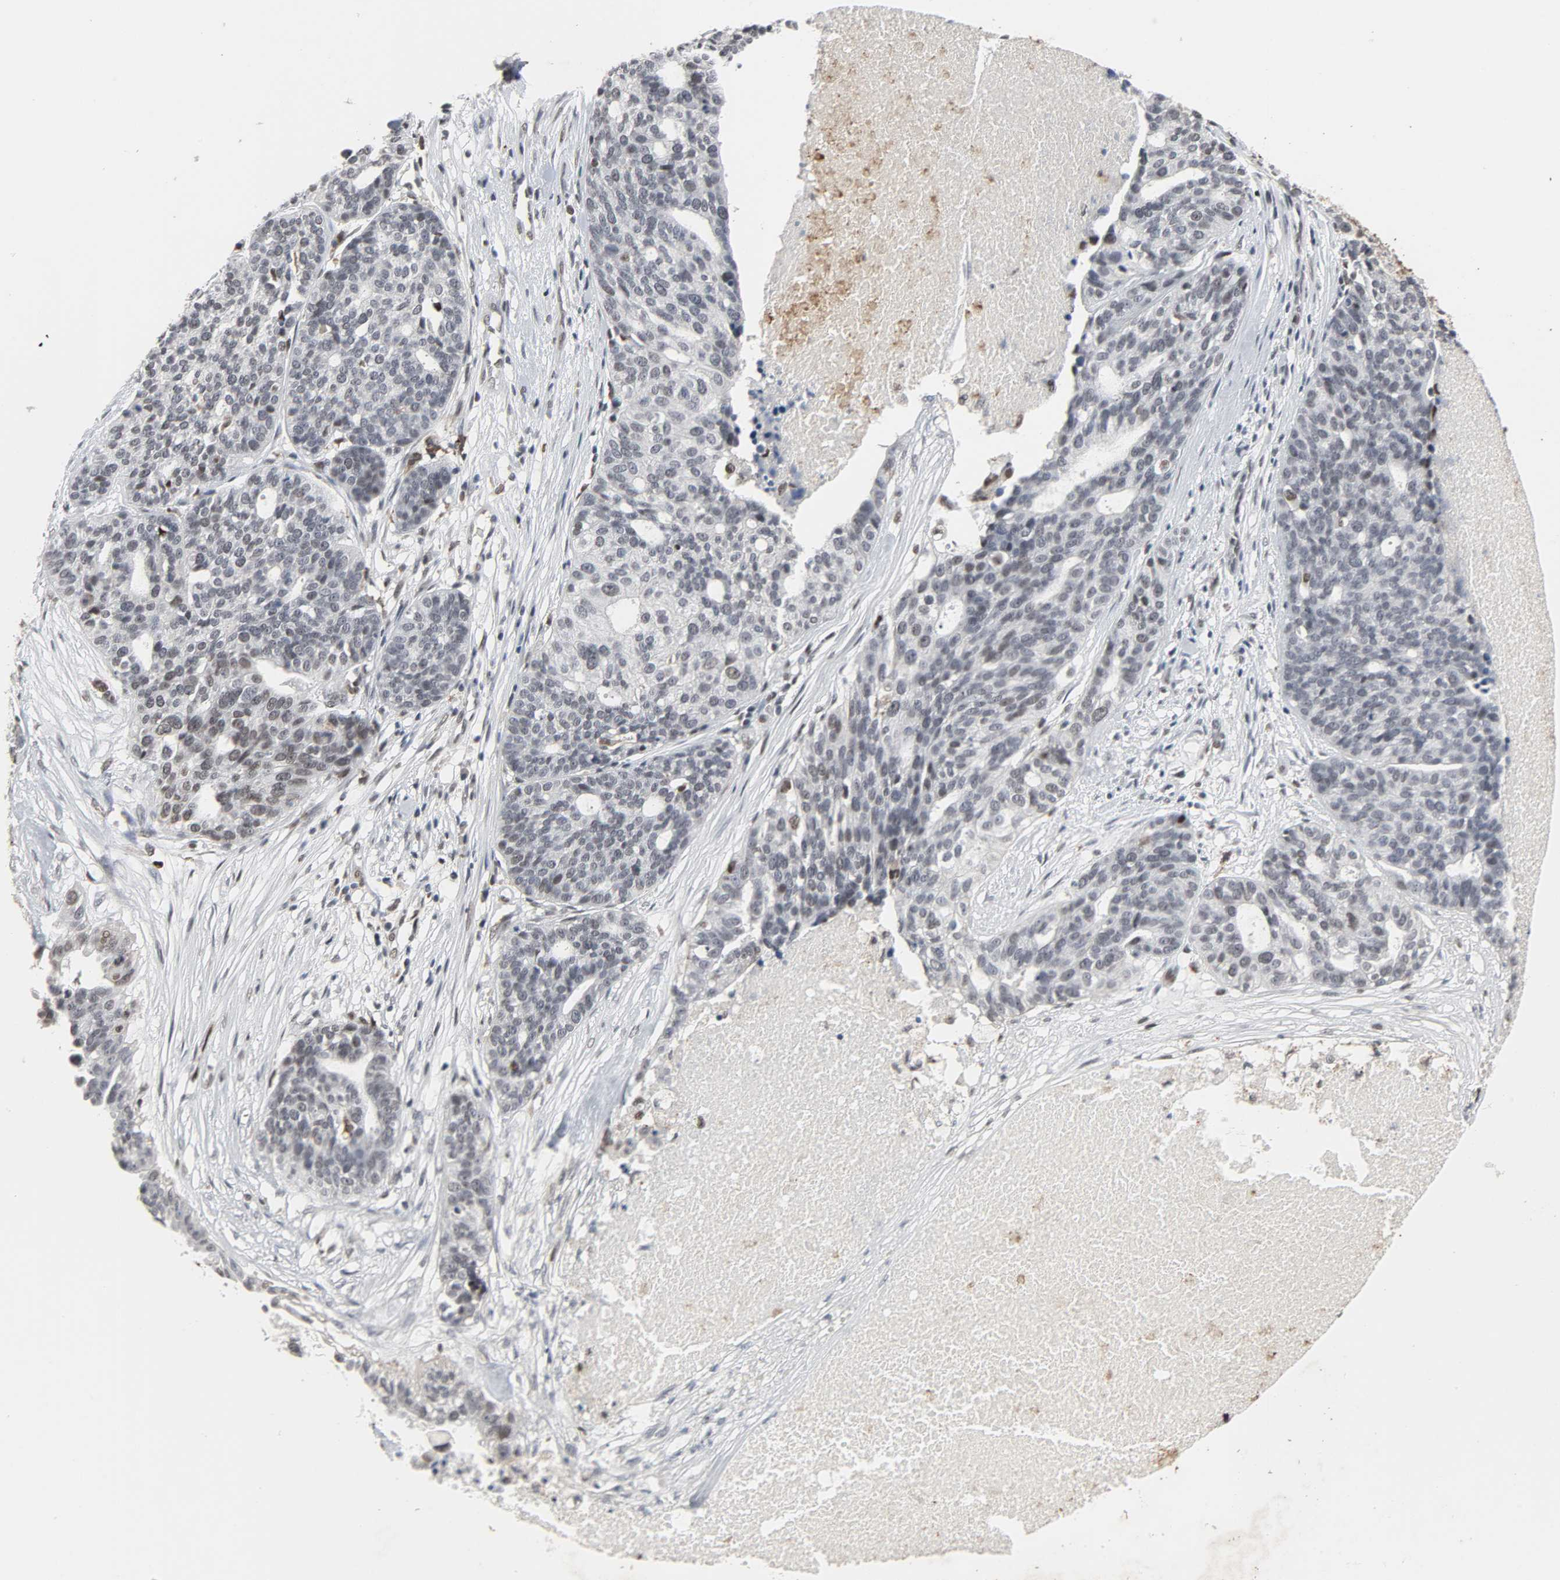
{"staining": {"intensity": "weak", "quantity": "<25%", "location": "nuclear"}, "tissue": "ovarian cancer", "cell_type": "Tumor cells", "image_type": "cancer", "snomed": [{"axis": "morphology", "description": "Cystadenocarcinoma, serous, NOS"}, {"axis": "topography", "description": "Ovary"}], "caption": "Ovarian cancer (serous cystadenocarcinoma) was stained to show a protein in brown. There is no significant staining in tumor cells. (DAB (3,3'-diaminobenzidine) immunohistochemistry (IHC), high magnification).", "gene": "DAZAP1", "patient": {"sex": "female", "age": 59}}